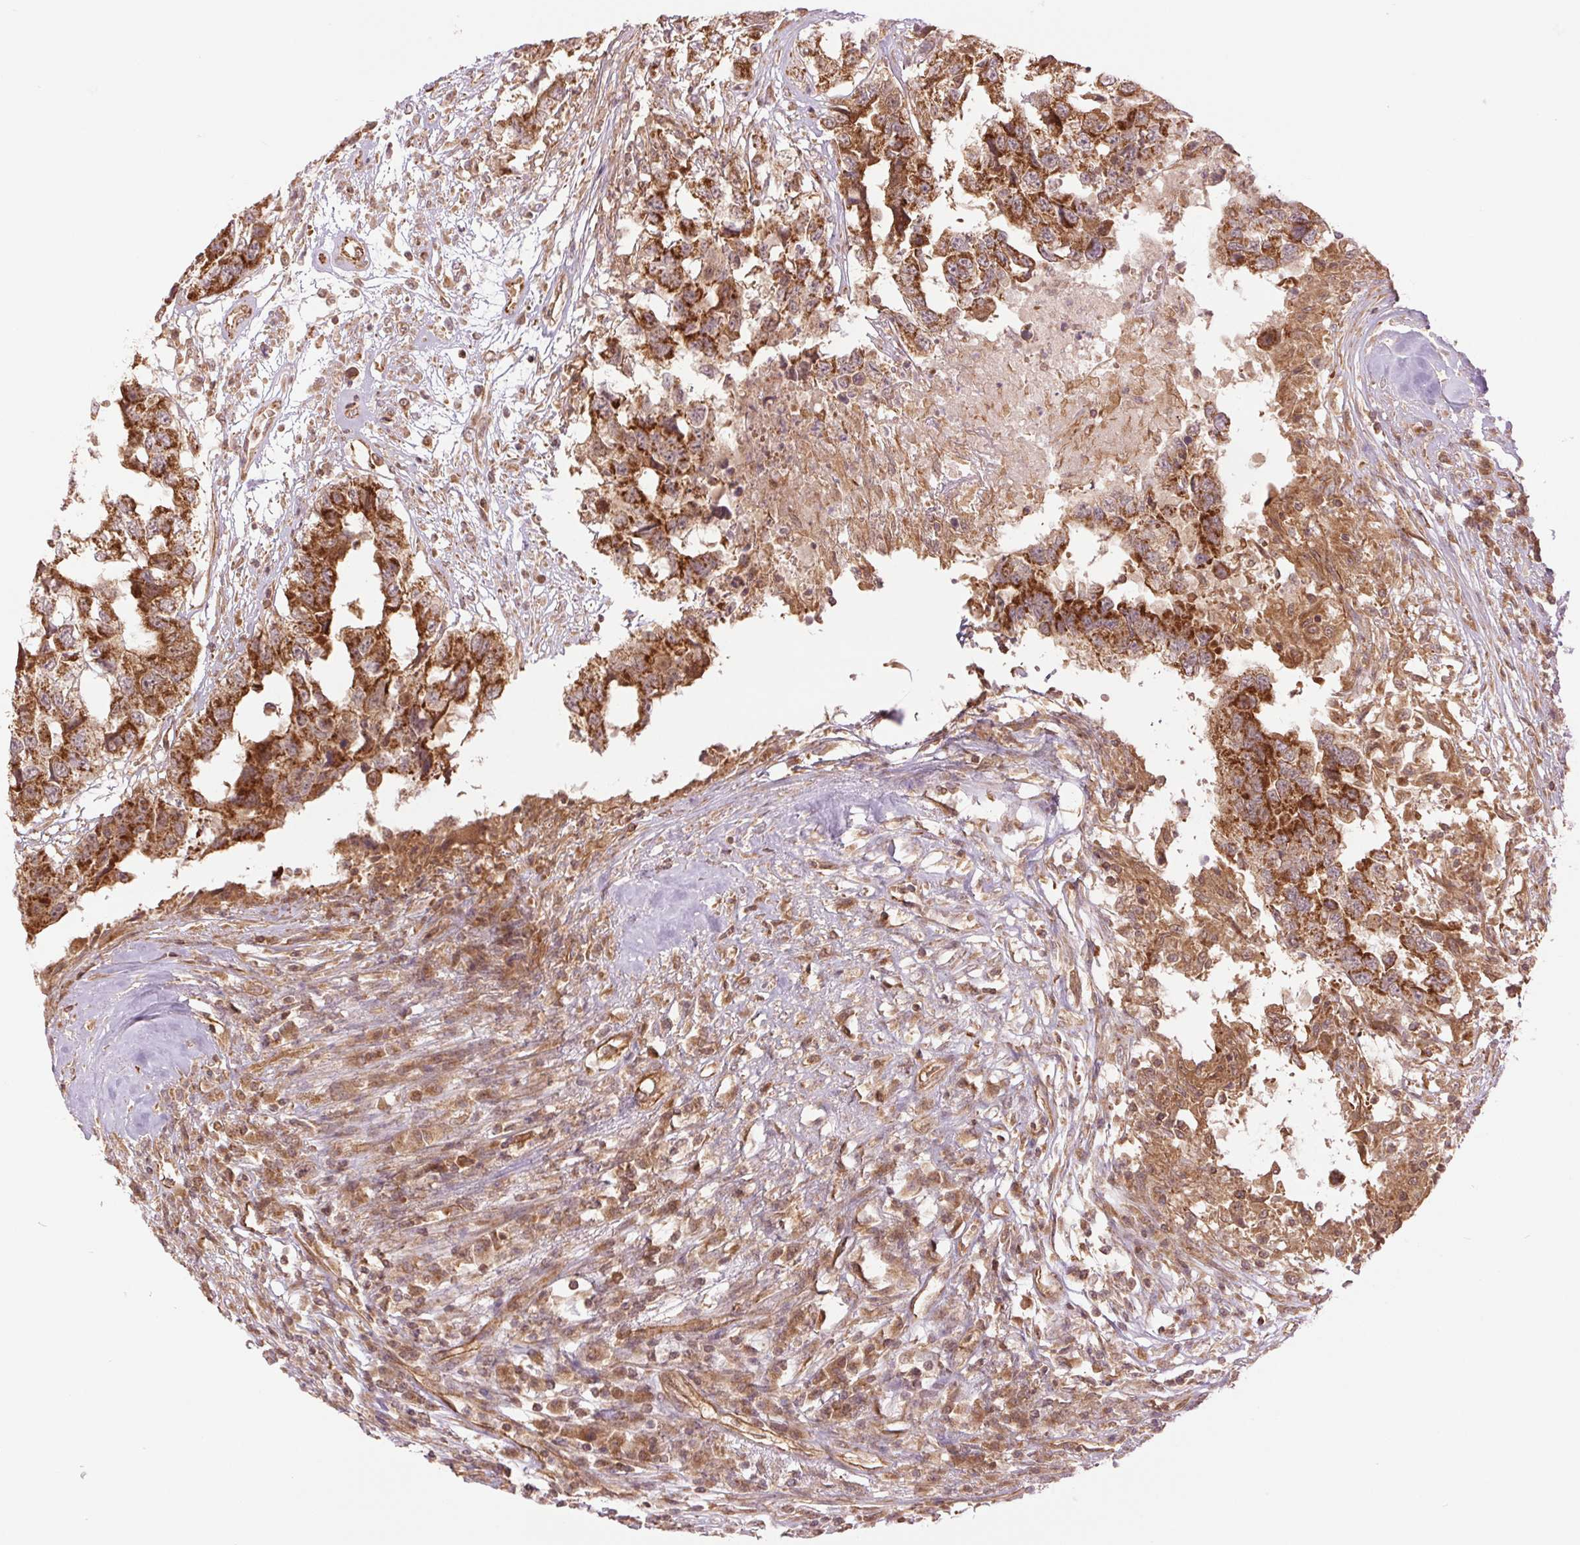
{"staining": {"intensity": "moderate", "quantity": ">75%", "location": "cytoplasmic/membranous"}, "tissue": "testis cancer", "cell_type": "Tumor cells", "image_type": "cancer", "snomed": [{"axis": "morphology", "description": "Carcinoma, Embryonal, NOS"}, {"axis": "topography", "description": "Testis"}], "caption": "Immunohistochemistry (IHC) of testis cancer shows medium levels of moderate cytoplasmic/membranous staining in about >75% of tumor cells.", "gene": "STARD7", "patient": {"sex": "male", "age": 83}}